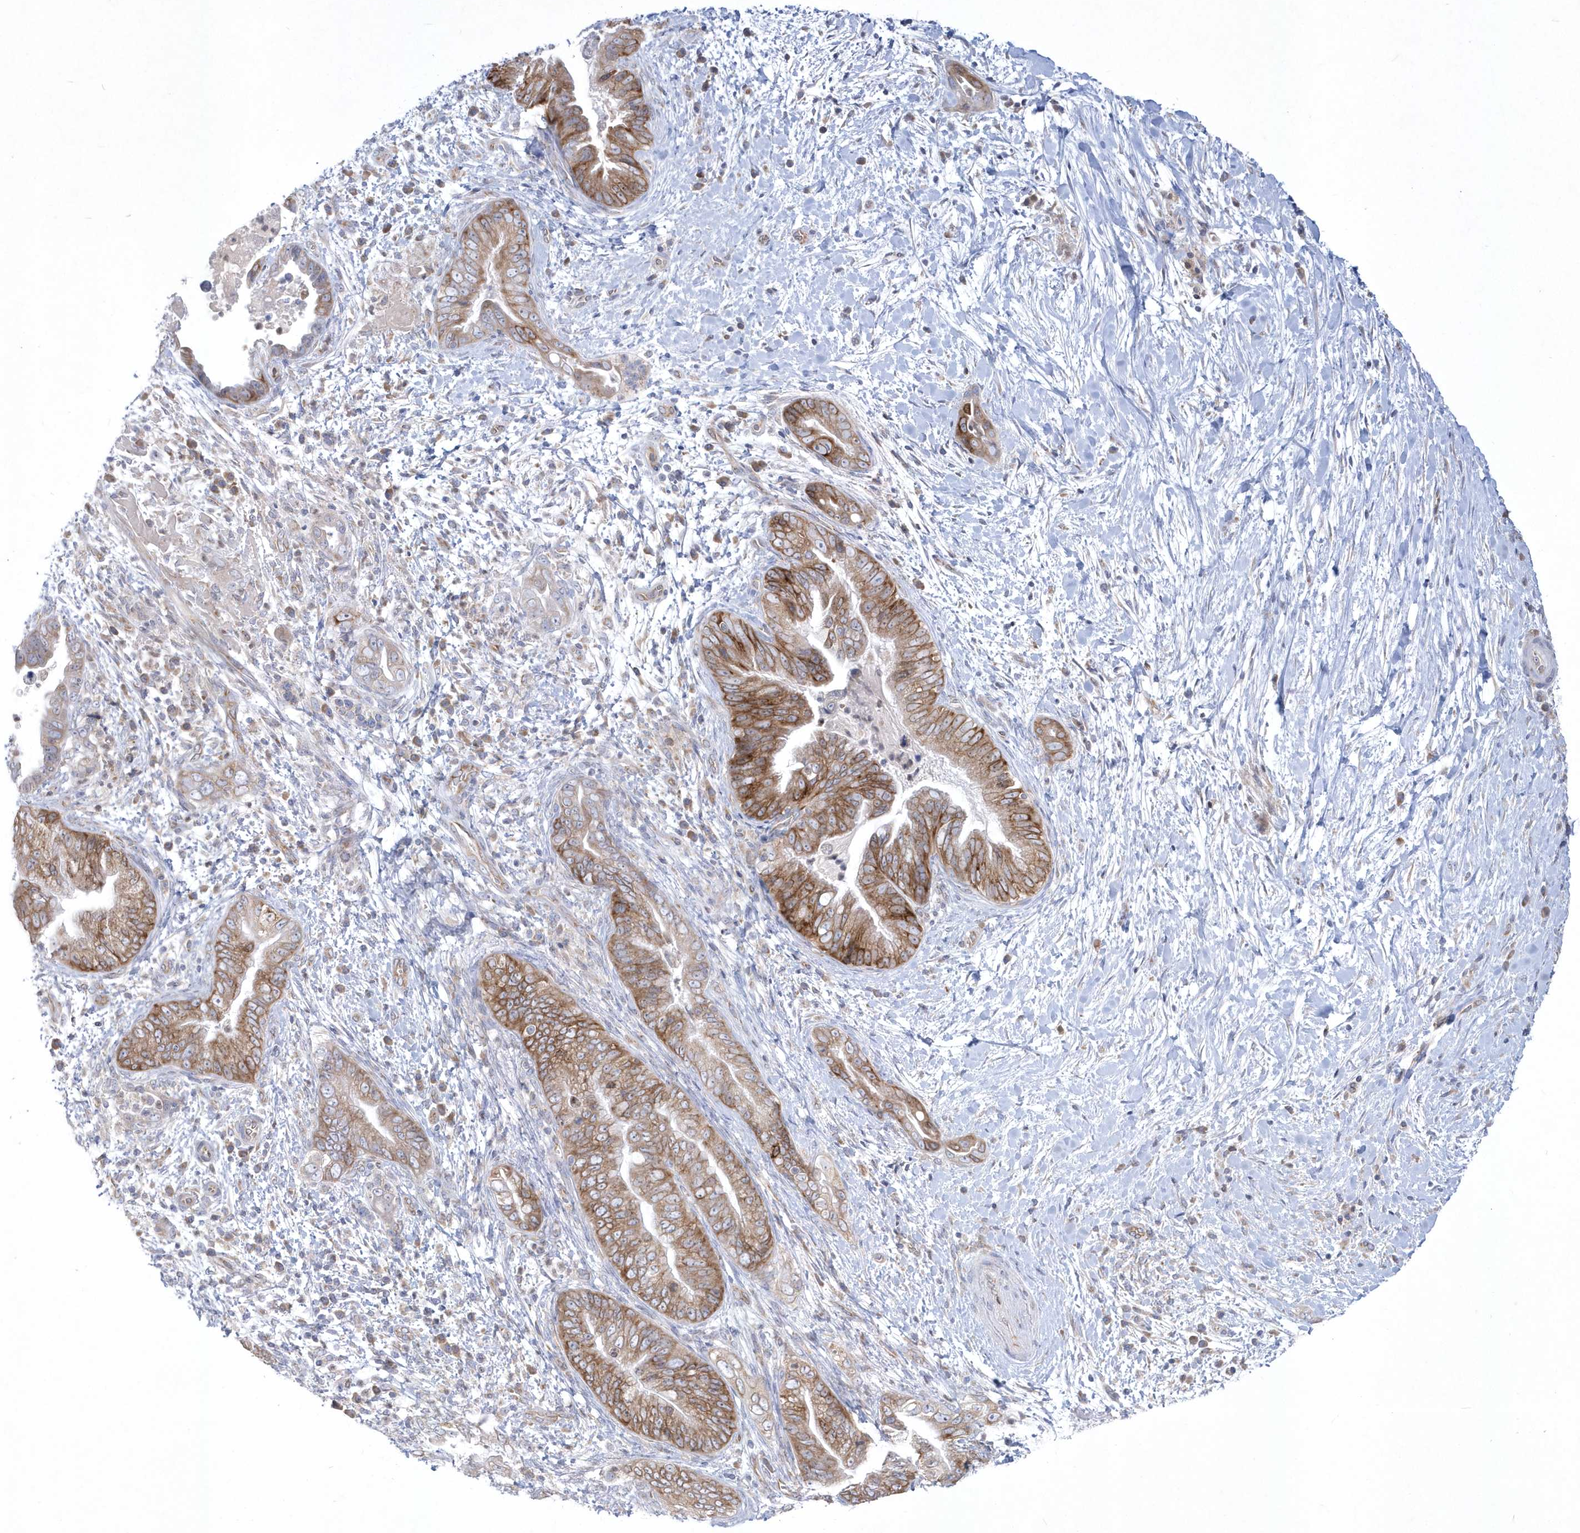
{"staining": {"intensity": "moderate", "quantity": ">75%", "location": "cytoplasmic/membranous"}, "tissue": "pancreatic cancer", "cell_type": "Tumor cells", "image_type": "cancer", "snomed": [{"axis": "morphology", "description": "Adenocarcinoma, NOS"}, {"axis": "topography", "description": "Pancreas"}], "caption": "Immunohistochemical staining of pancreatic cancer reveals medium levels of moderate cytoplasmic/membranous protein expression in about >75% of tumor cells.", "gene": "DGAT1", "patient": {"sex": "male", "age": 75}}